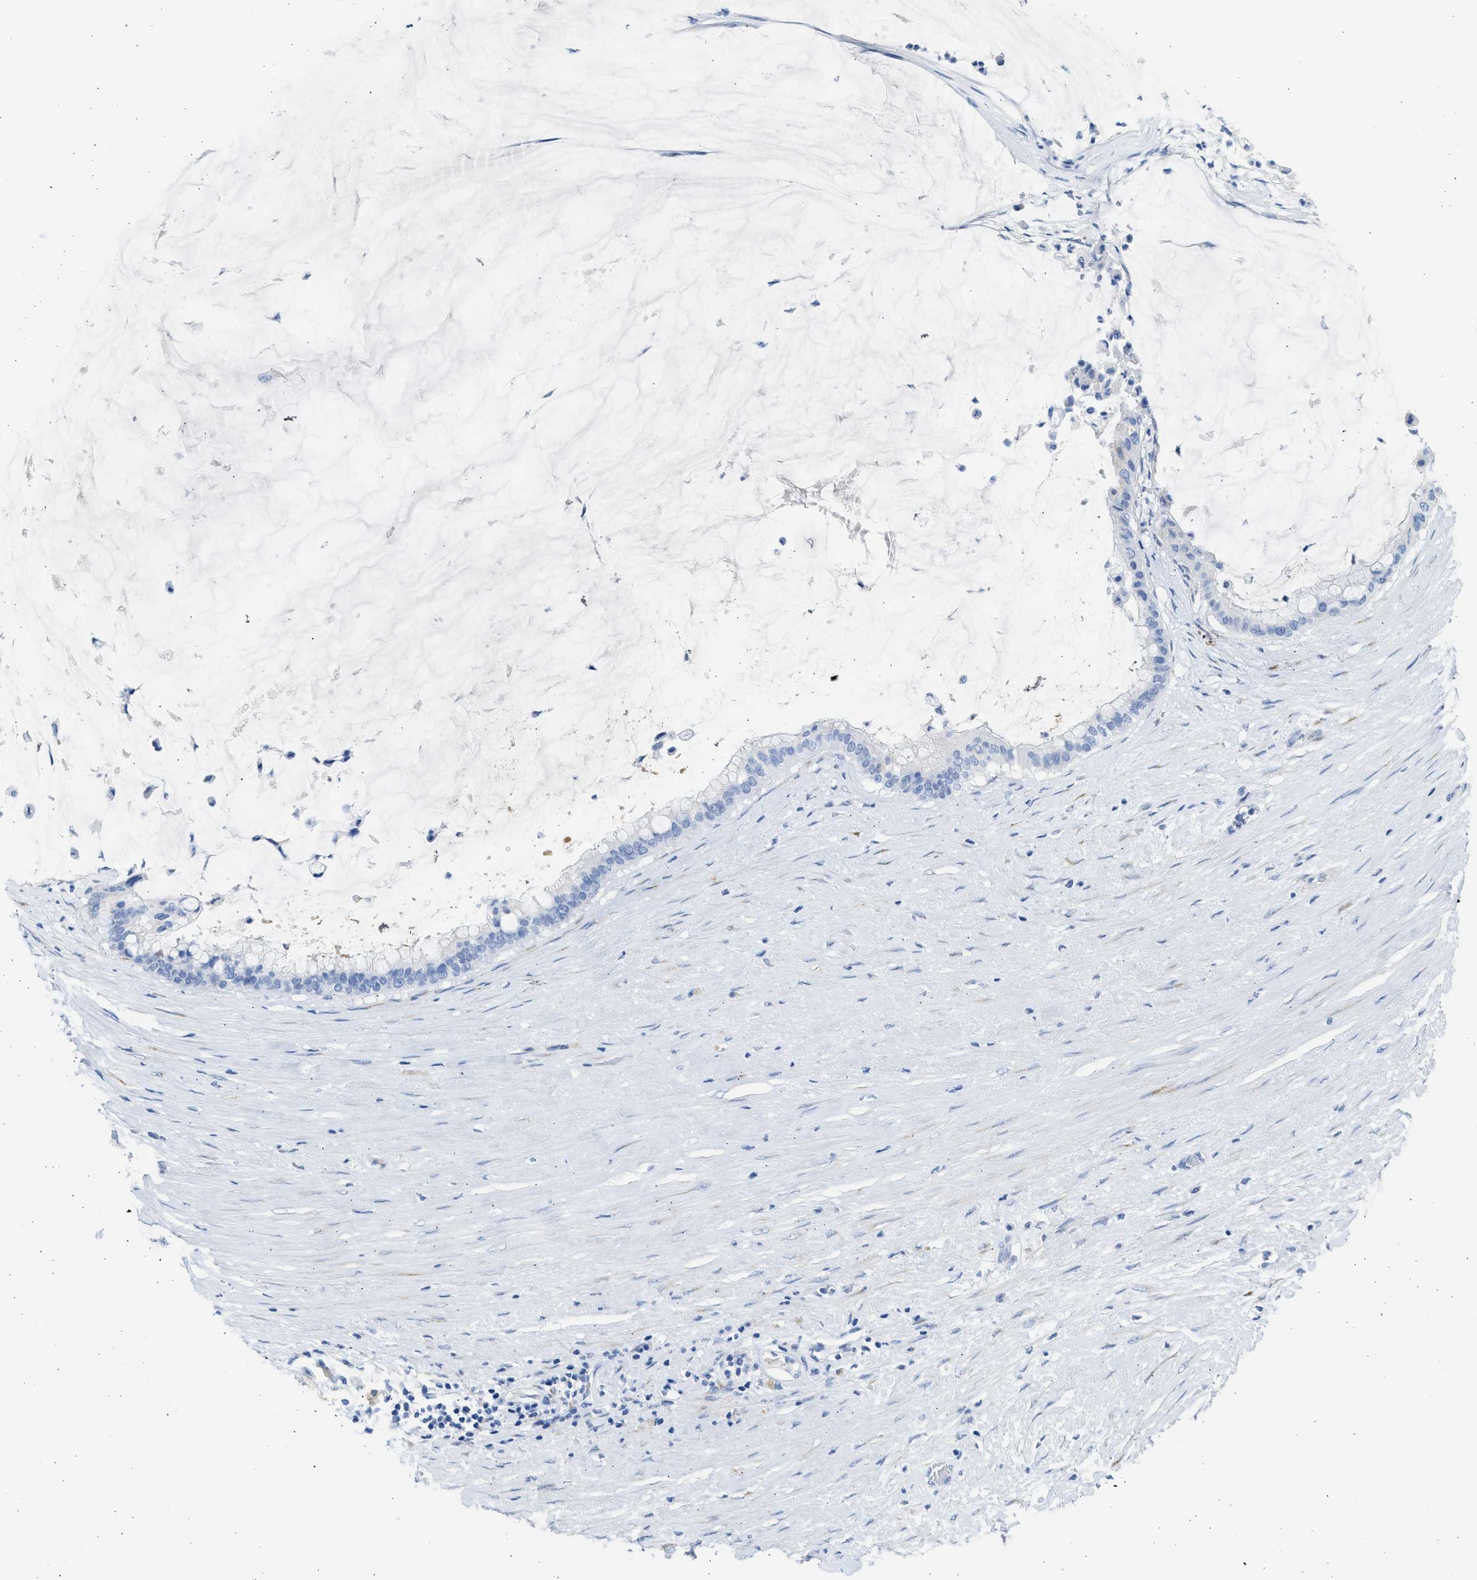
{"staining": {"intensity": "negative", "quantity": "none", "location": "none"}, "tissue": "pancreatic cancer", "cell_type": "Tumor cells", "image_type": "cancer", "snomed": [{"axis": "morphology", "description": "Adenocarcinoma, NOS"}, {"axis": "topography", "description": "Pancreas"}], "caption": "There is no significant expression in tumor cells of adenocarcinoma (pancreatic).", "gene": "SPATA3", "patient": {"sex": "male", "age": 41}}